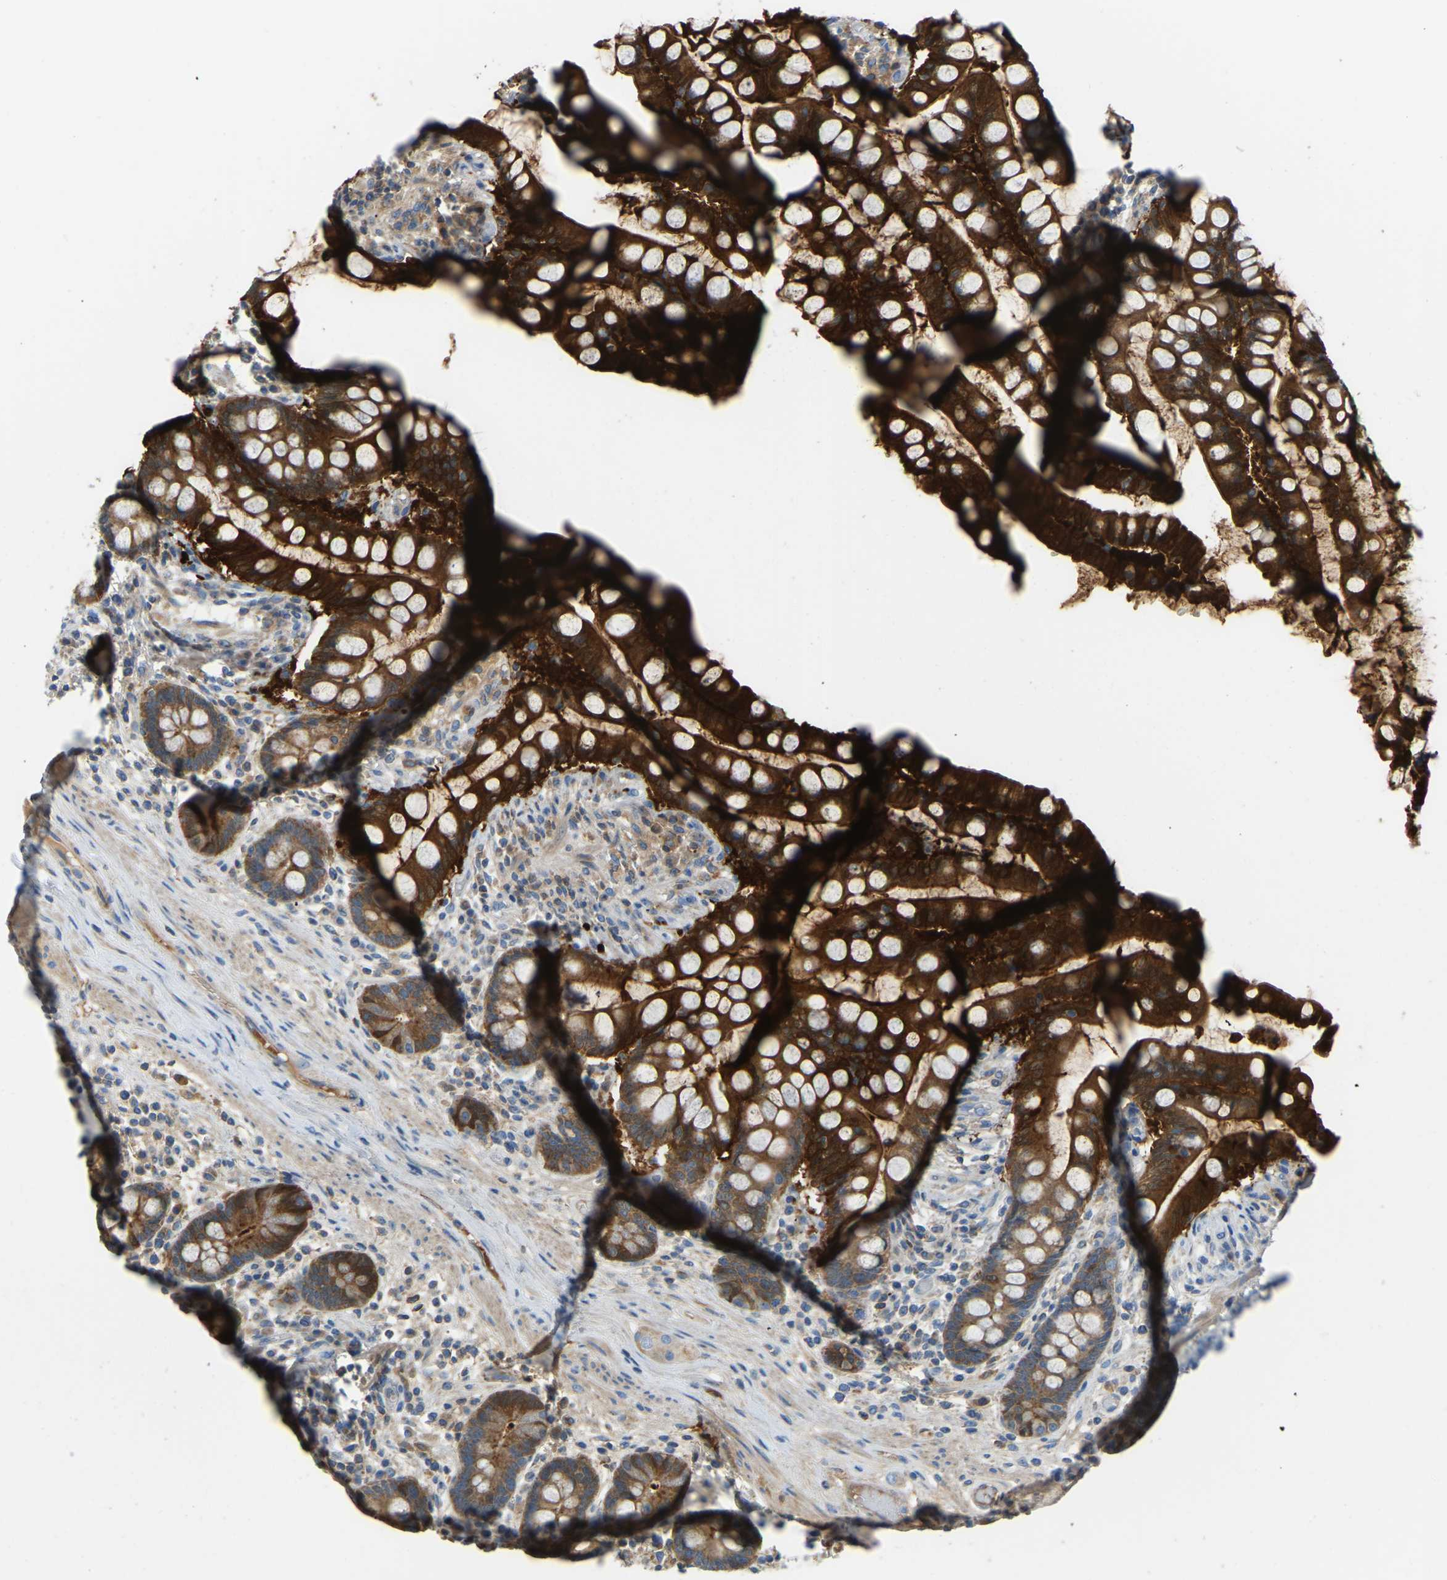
{"staining": {"intensity": "negative", "quantity": "none", "location": "none"}, "tissue": "colon", "cell_type": "Endothelial cells", "image_type": "normal", "snomed": [{"axis": "morphology", "description": "Normal tissue, NOS"}, {"axis": "topography", "description": "Colon"}], "caption": "DAB immunohistochemical staining of benign human colon displays no significant staining in endothelial cells.", "gene": "GDA", "patient": {"sex": "male", "age": 73}}